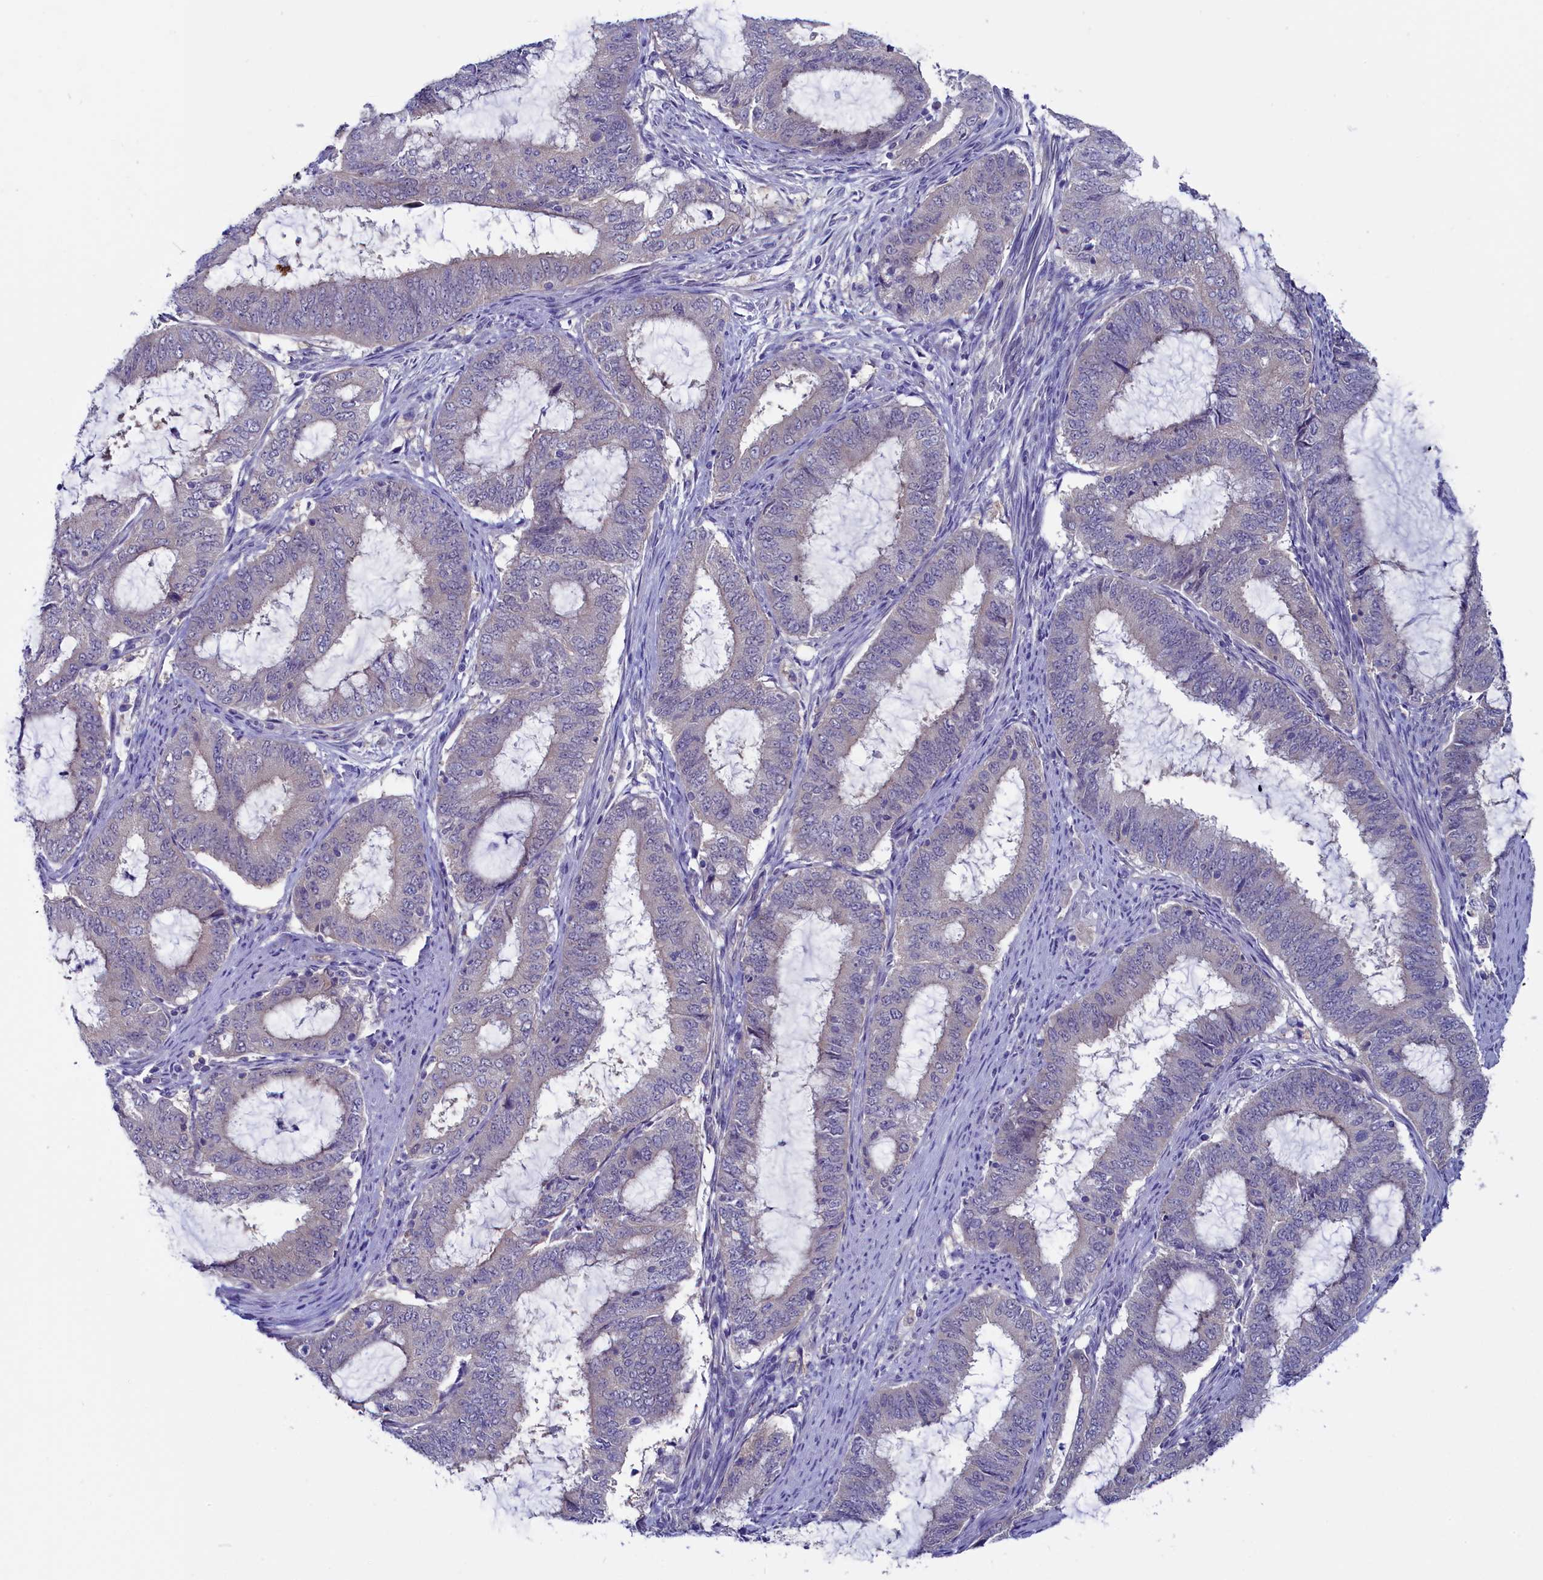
{"staining": {"intensity": "negative", "quantity": "none", "location": "none"}, "tissue": "endometrial cancer", "cell_type": "Tumor cells", "image_type": "cancer", "snomed": [{"axis": "morphology", "description": "Adenocarcinoma, NOS"}, {"axis": "topography", "description": "Endometrium"}], "caption": "An IHC photomicrograph of endometrial cancer is shown. There is no staining in tumor cells of endometrial cancer.", "gene": "CIAPIN1", "patient": {"sex": "female", "age": 51}}